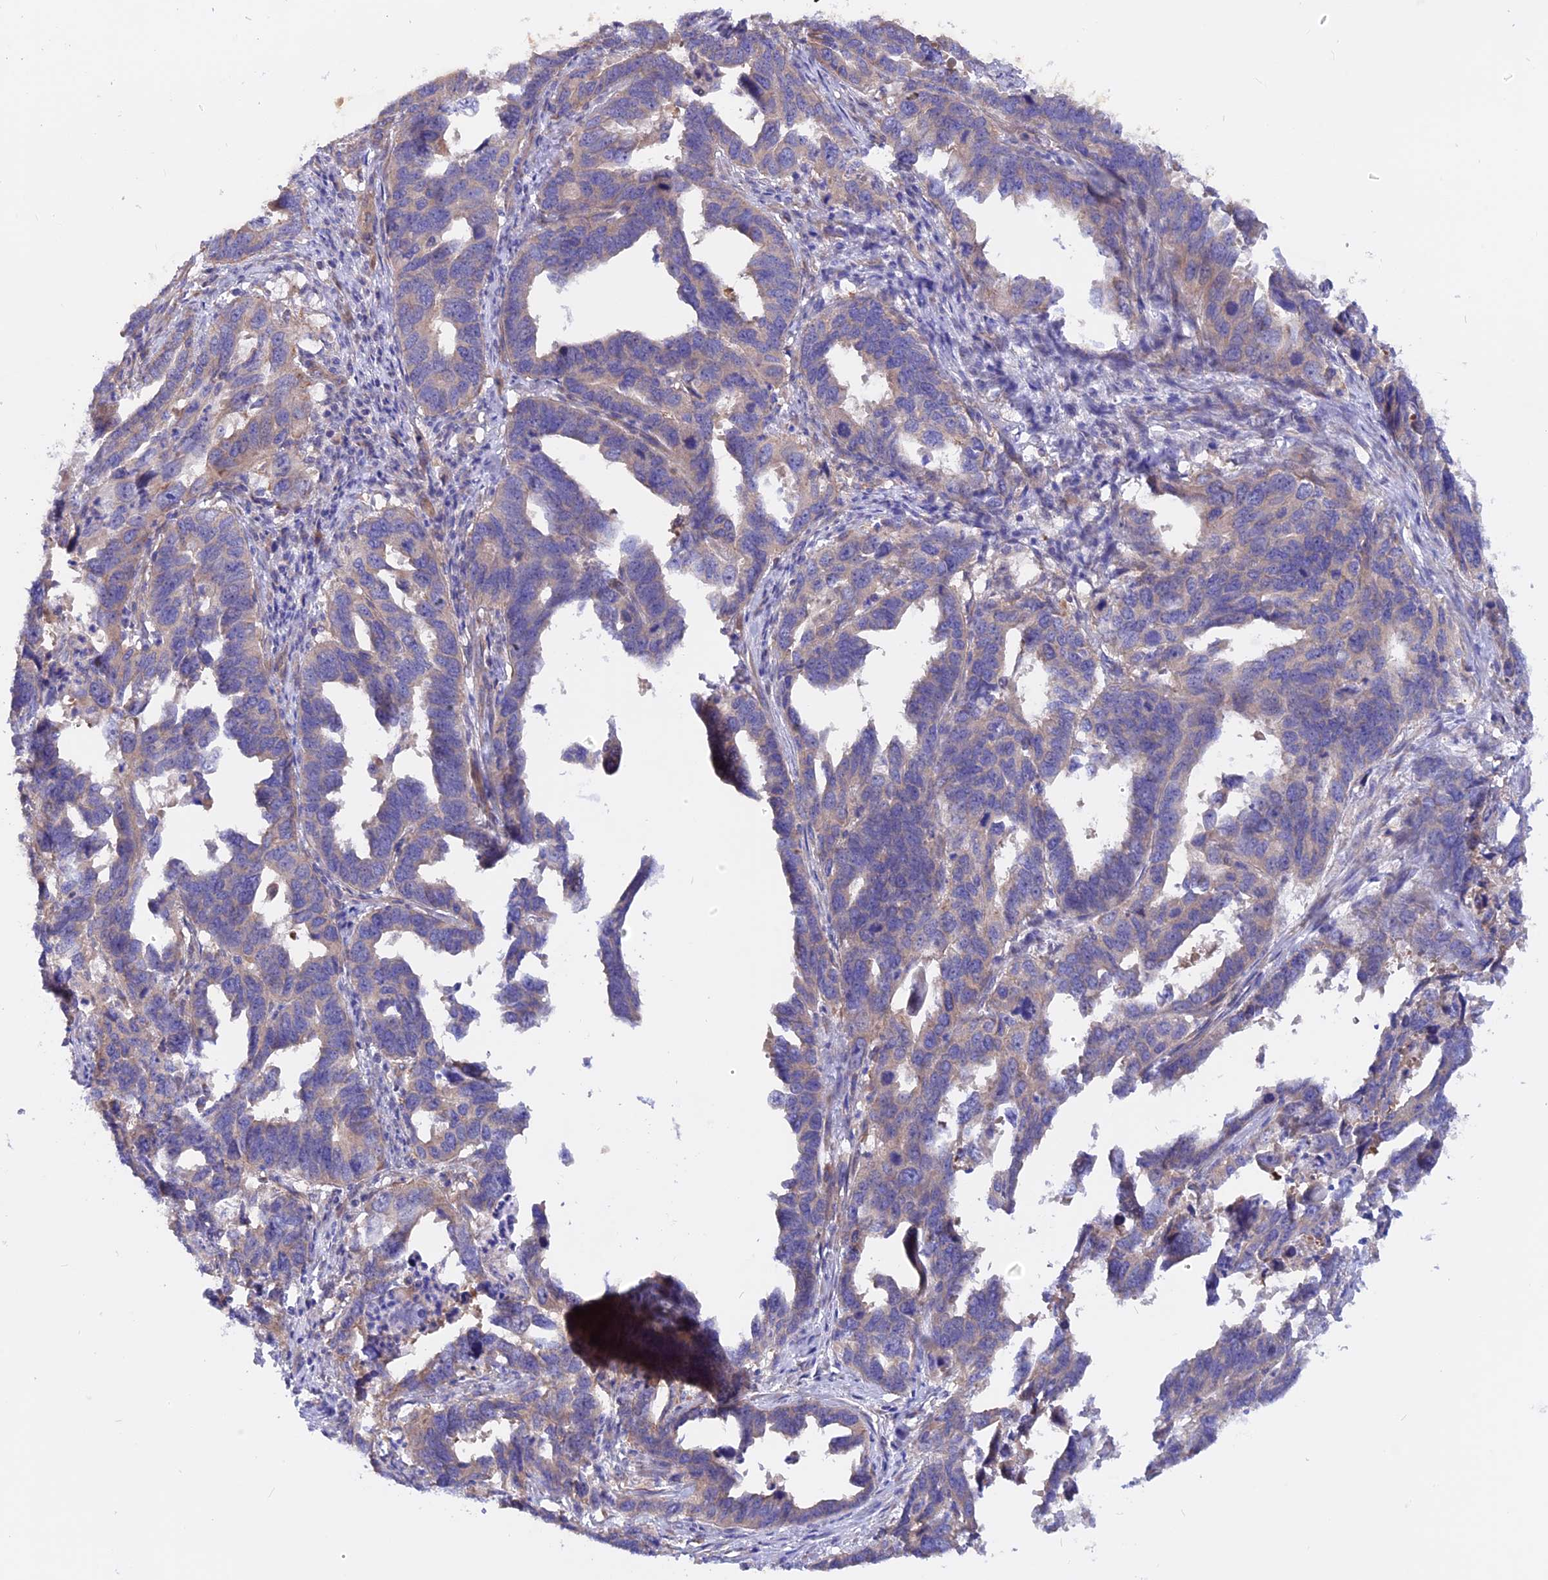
{"staining": {"intensity": "weak", "quantity": "25%-75%", "location": "cytoplasmic/membranous"}, "tissue": "endometrial cancer", "cell_type": "Tumor cells", "image_type": "cancer", "snomed": [{"axis": "morphology", "description": "Adenocarcinoma, NOS"}, {"axis": "topography", "description": "Endometrium"}], "caption": "Human adenocarcinoma (endometrial) stained with a protein marker demonstrates weak staining in tumor cells.", "gene": "HYCC1", "patient": {"sex": "female", "age": 65}}